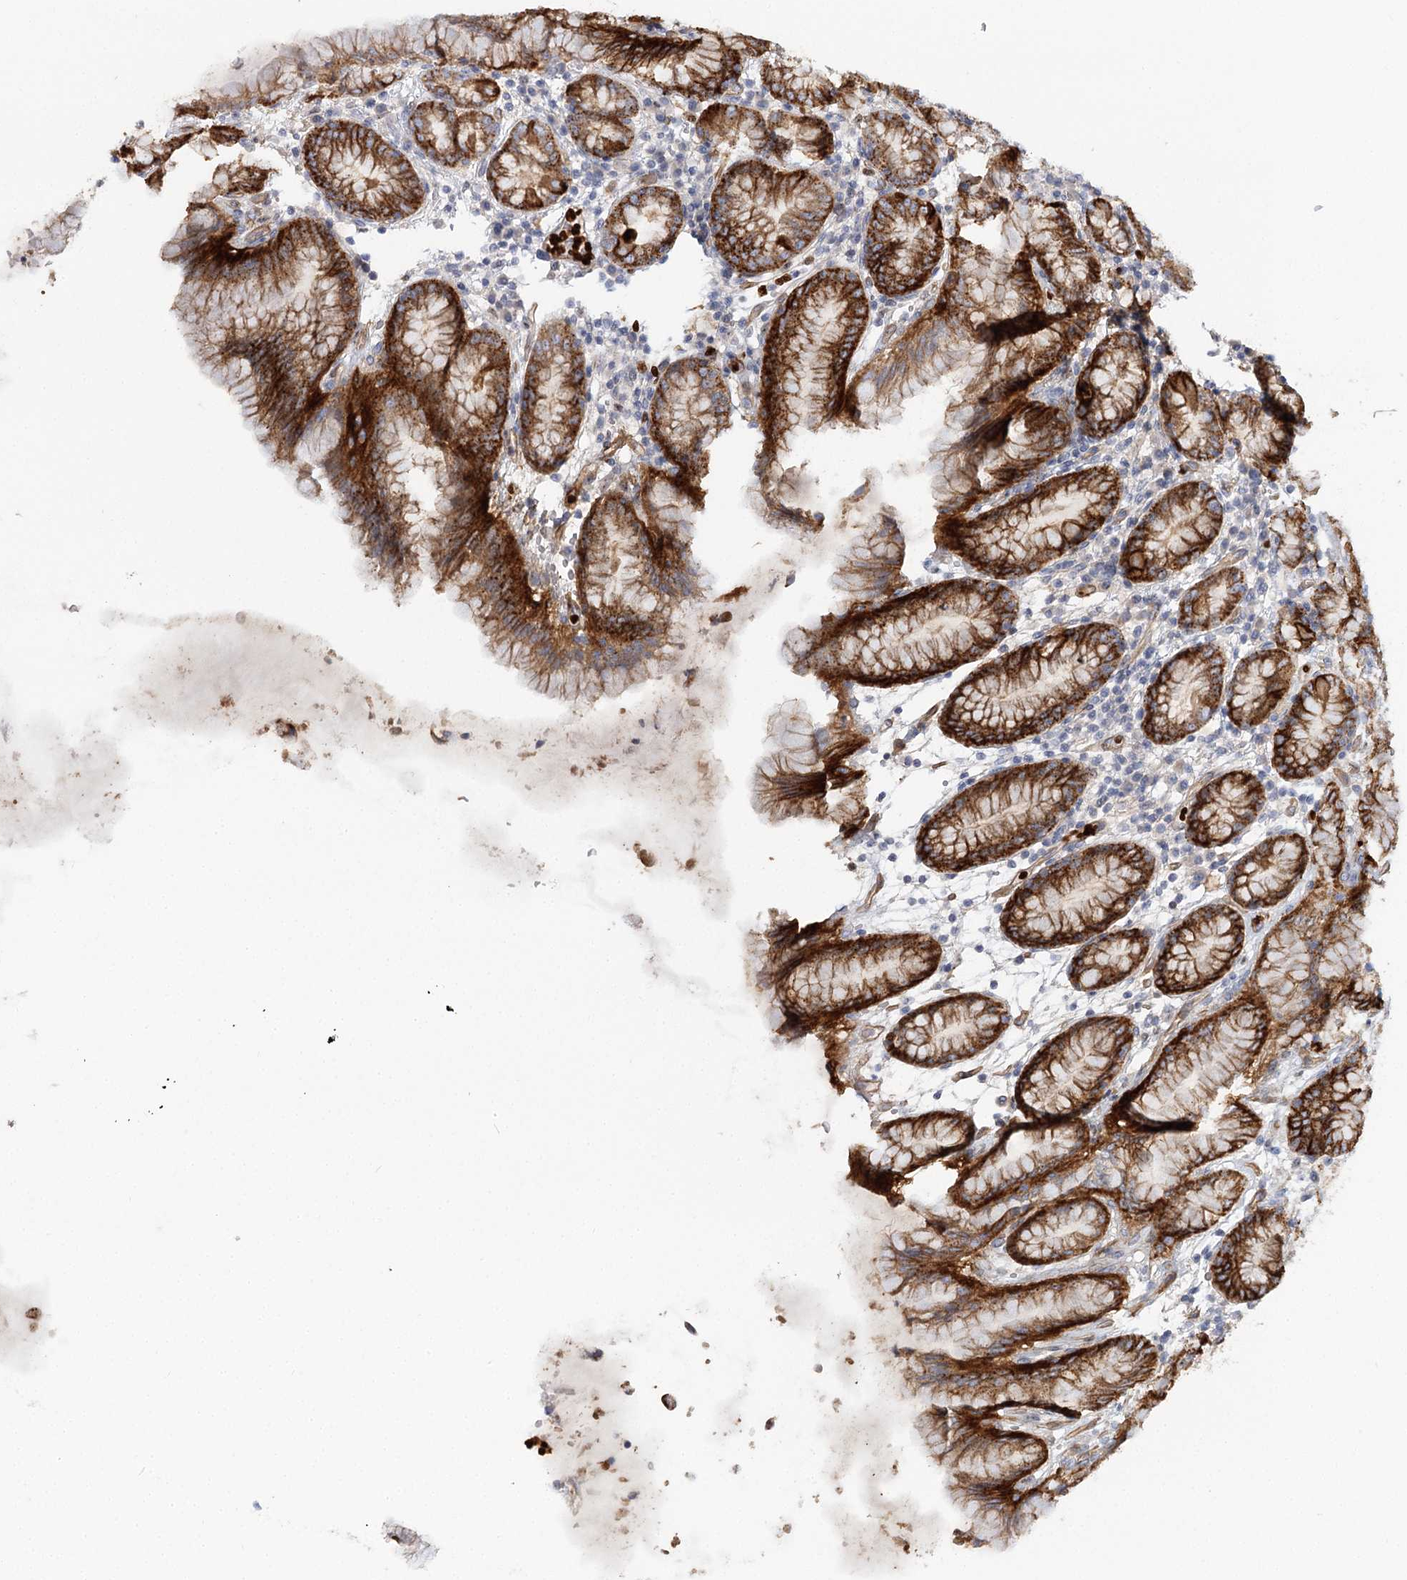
{"staining": {"intensity": "strong", "quantity": ">75%", "location": "cytoplasmic/membranous"}, "tissue": "stomach", "cell_type": "Glandular cells", "image_type": "normal", "snomed": [{"axis": "morphology", "description": "Normal tissue, NOS"}, {"axis": "topography", "description": "Stomach"}], "caption": "The micrograph exhibits staining of unremarkable stomach, revealing strong cytoplasmic/membranous protein positivity (brown color) within glandular cells. (Stains: DAB (3,3'-diaminobenzidine) in brown, nuclei in blue, Microscopy: brightfield microscopy at high magnification).", "gene": "C11orf52", "patient": {"sex": "female", "age": 79}}